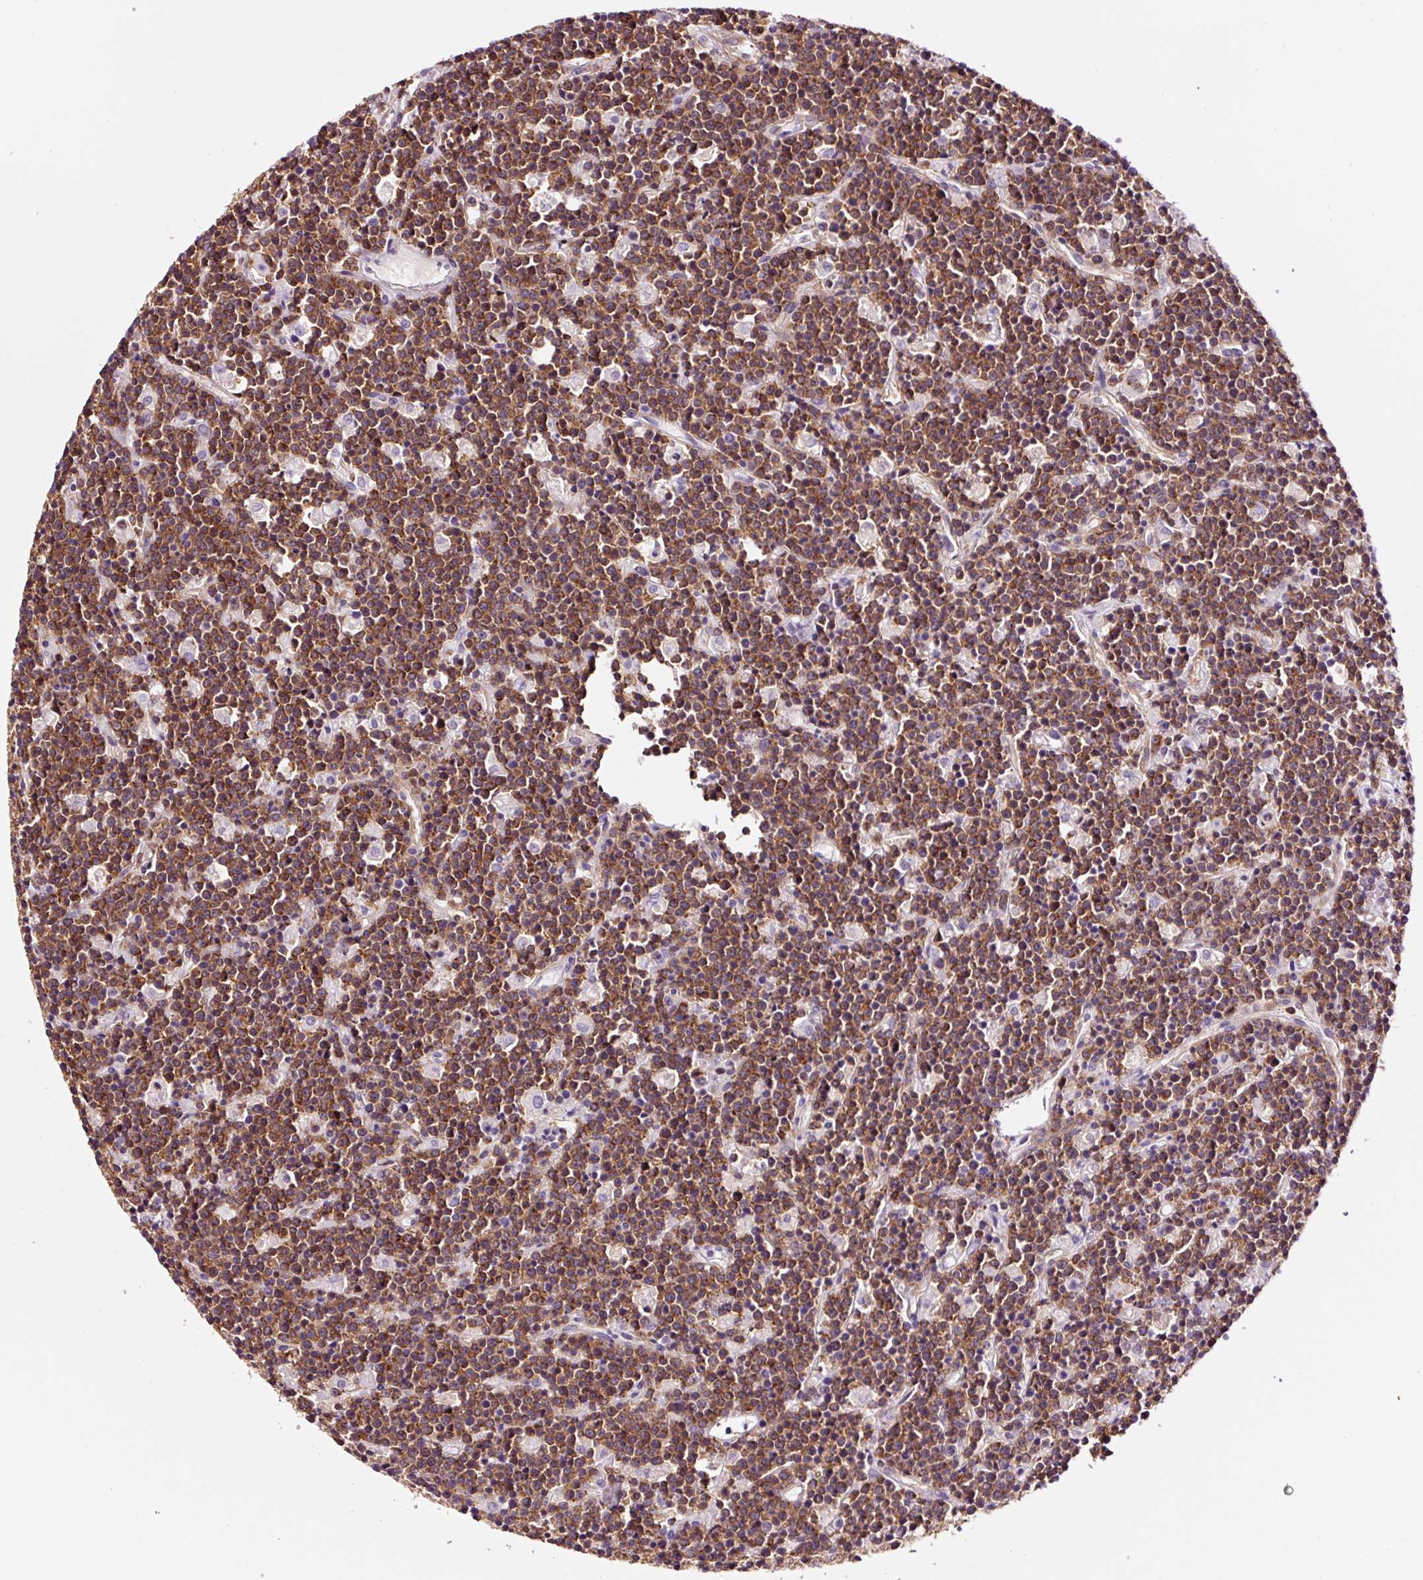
{"staining": {"intensity": "moderate", "quantity": "25%-75%", "location": "cytoplasmic/membranous"}, "tissue": "lymphoma", "cell_type": "Tumor cells", "image_type": "cancer", "snomed": [{"axis": "morphology", "description": "Malignant lymphoma, non-Hodgkin's type, High grade"}, {"axis": "topography", "description": "Ovary"}], "caption": "Lymphoma stained for a protein exhibits moderate cytoplasmic/membranous positivity in tumor cells. (DAB IHC with brightfield microscopy, high magnification).", "gene": "ADD3", "patient": {"sex": "female", "age": 56}}